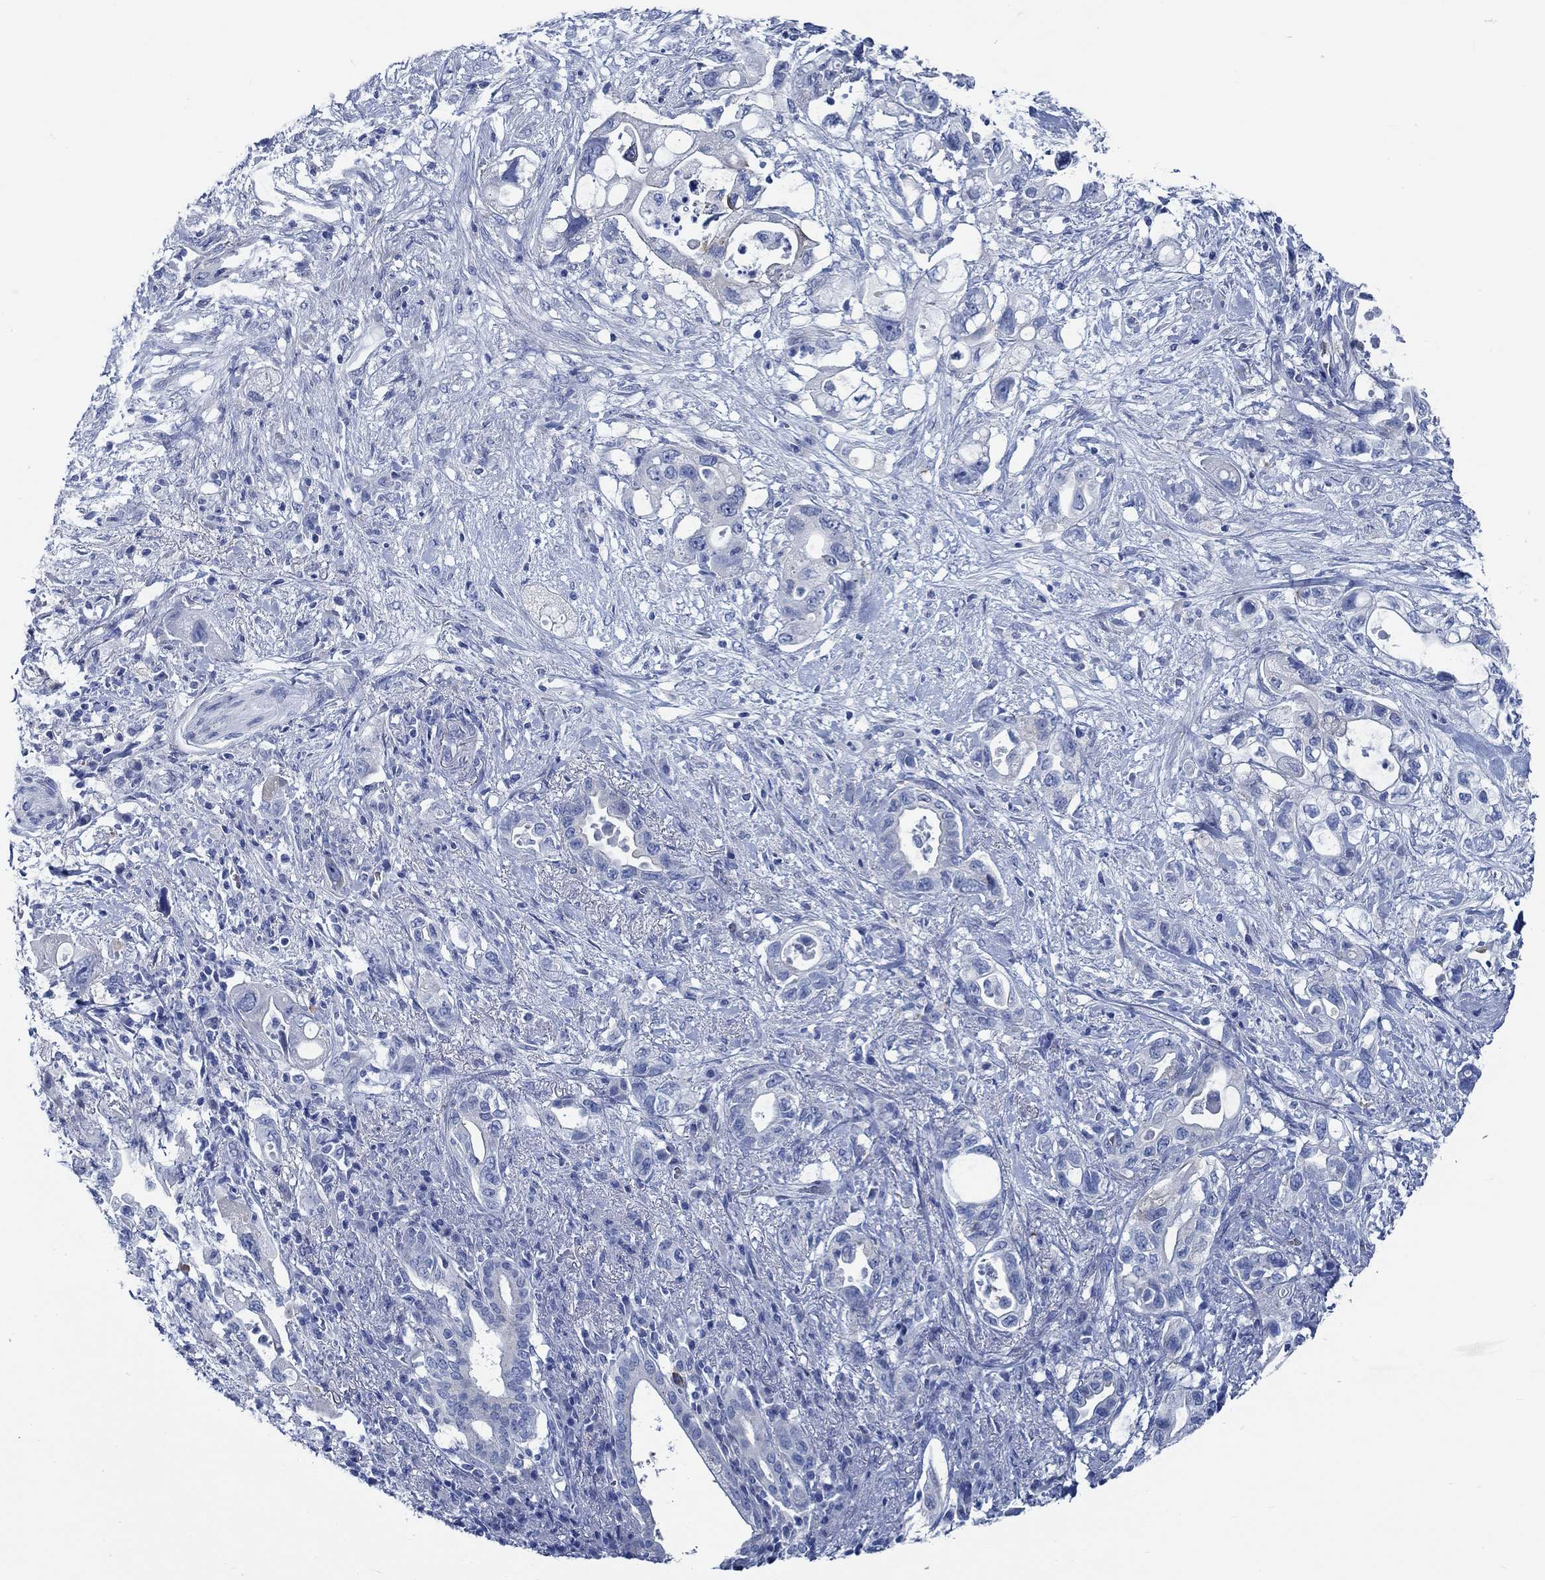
{"staining": {"intensity": "moderate", "quantity": "<25%", "location": "cytoplasmic/membranous"}, "tissue": "pancreatic cancer", "cell_type": "Tumor cells", "image_type": "cancer", "snomed": [{"axis": "morphology", "description": "Adenocarcinoma, NOS"}, {"axis": "topography", "description": "Pancreas"}], "caption": "Pancreatic adenocarcinoma tissue displays moderate cytoplasmic/membranous positivity in approximately <25% of tumor cells, visualized by immunohistochemistry.", "gene": "SVEP1", "patient": {"sex": "female", "age": 72}}